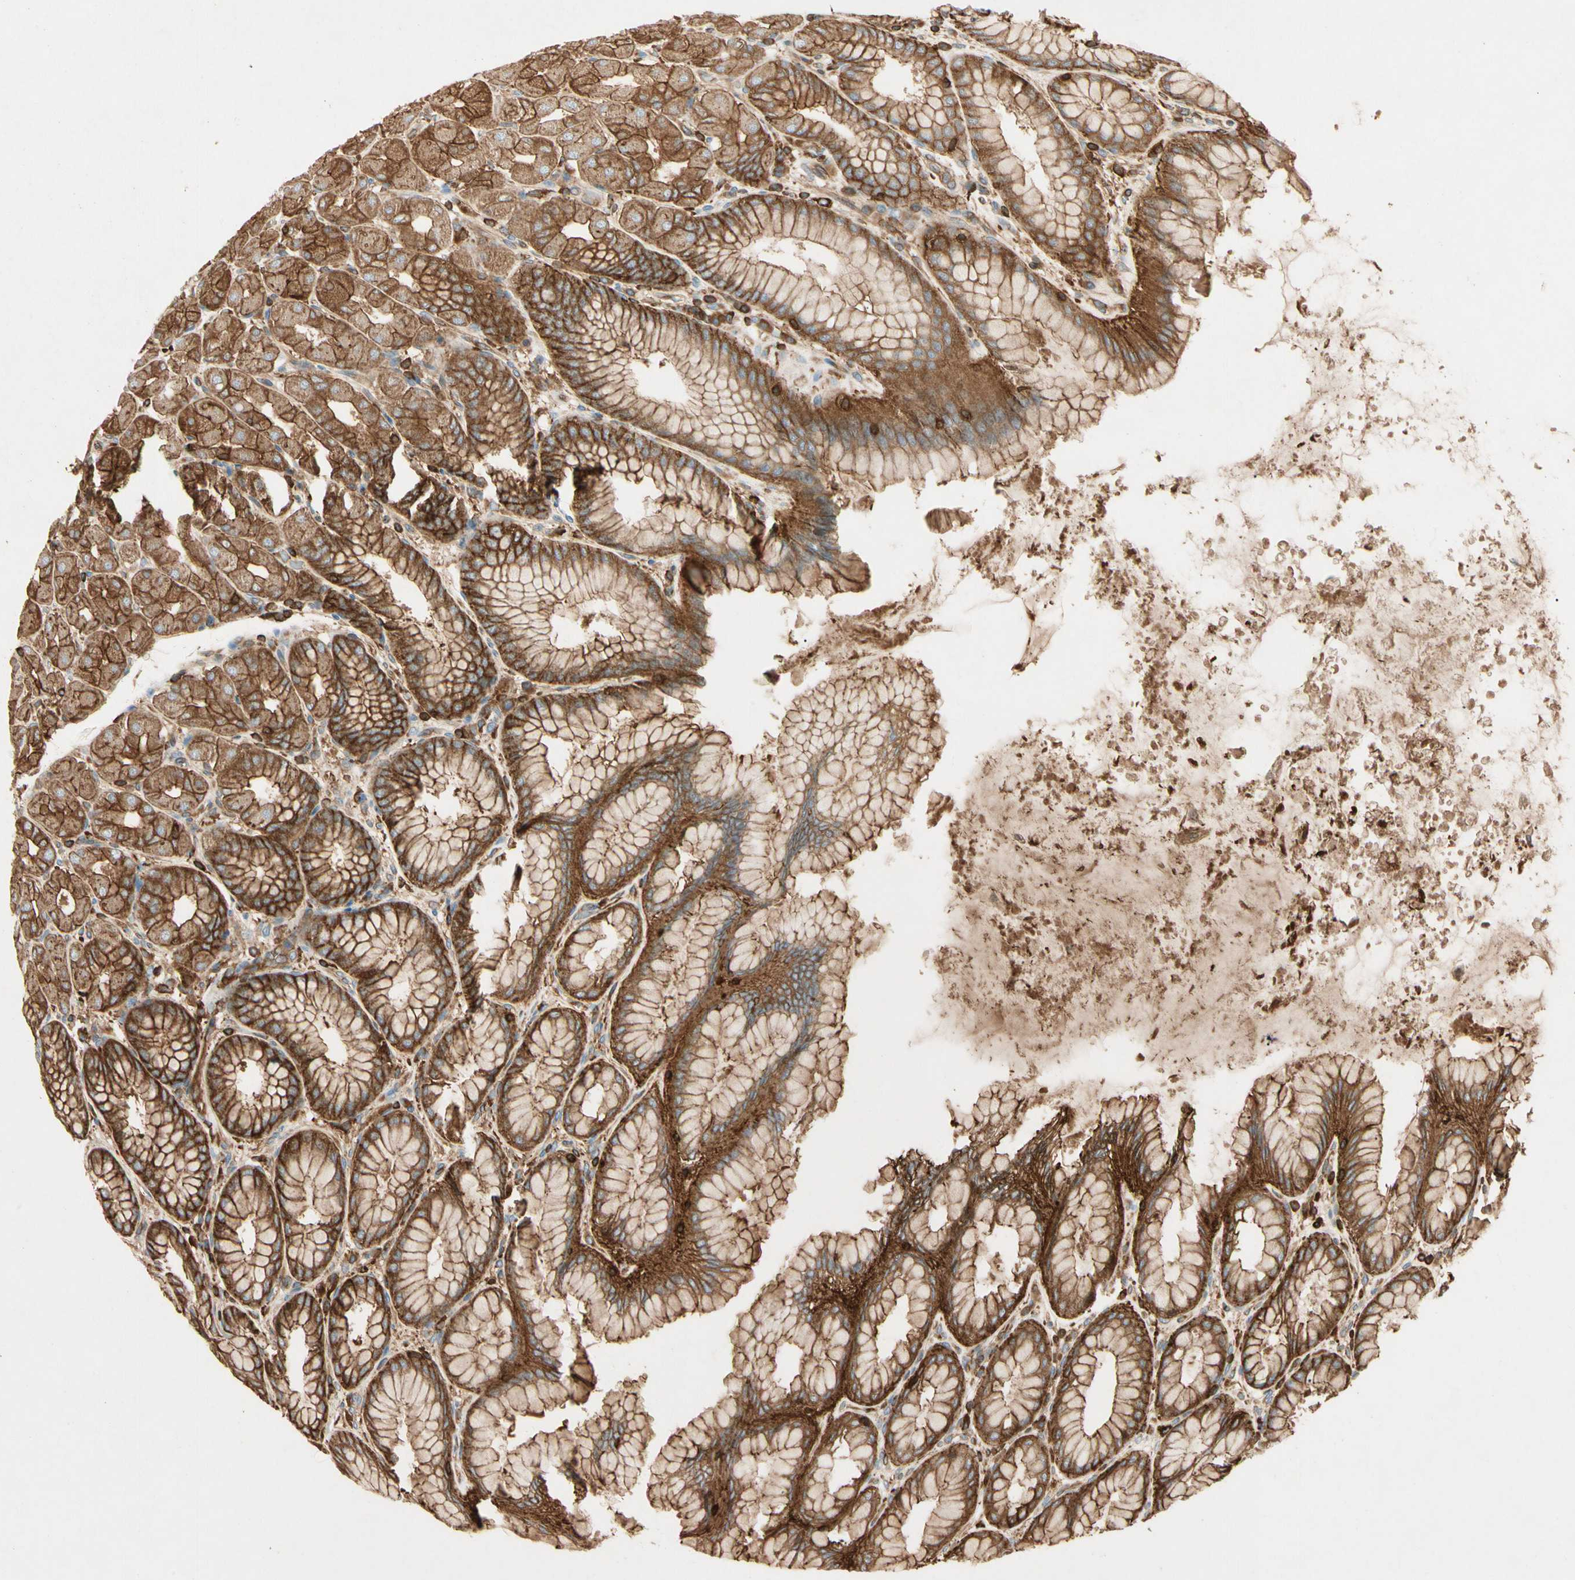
{"staining": {"intensity": "strong", "quantity": ">75%", "location": "cytoplasmic/membranous"}, "tissue": "stomach", "cell_type": "Glandular cells", "image_type": "normal", "snomed": [{"axis": "morphology", "description": "Normal tissue, NOS"}, {"axis": "topography", "description": "Stomach, upper"}], "caption": "Immunohistochemical staining of unremarkable human stomach exhibits high levels of strong cytoplasmic/membranous staining in approximately >75% of glandular cells. Using DAB (brown) and hematoxylin (blue) stains, captured at high magnification using brightfield microscopy.", "gene": "ARPC2", "patient": {"sex": "female", "age": 56}}